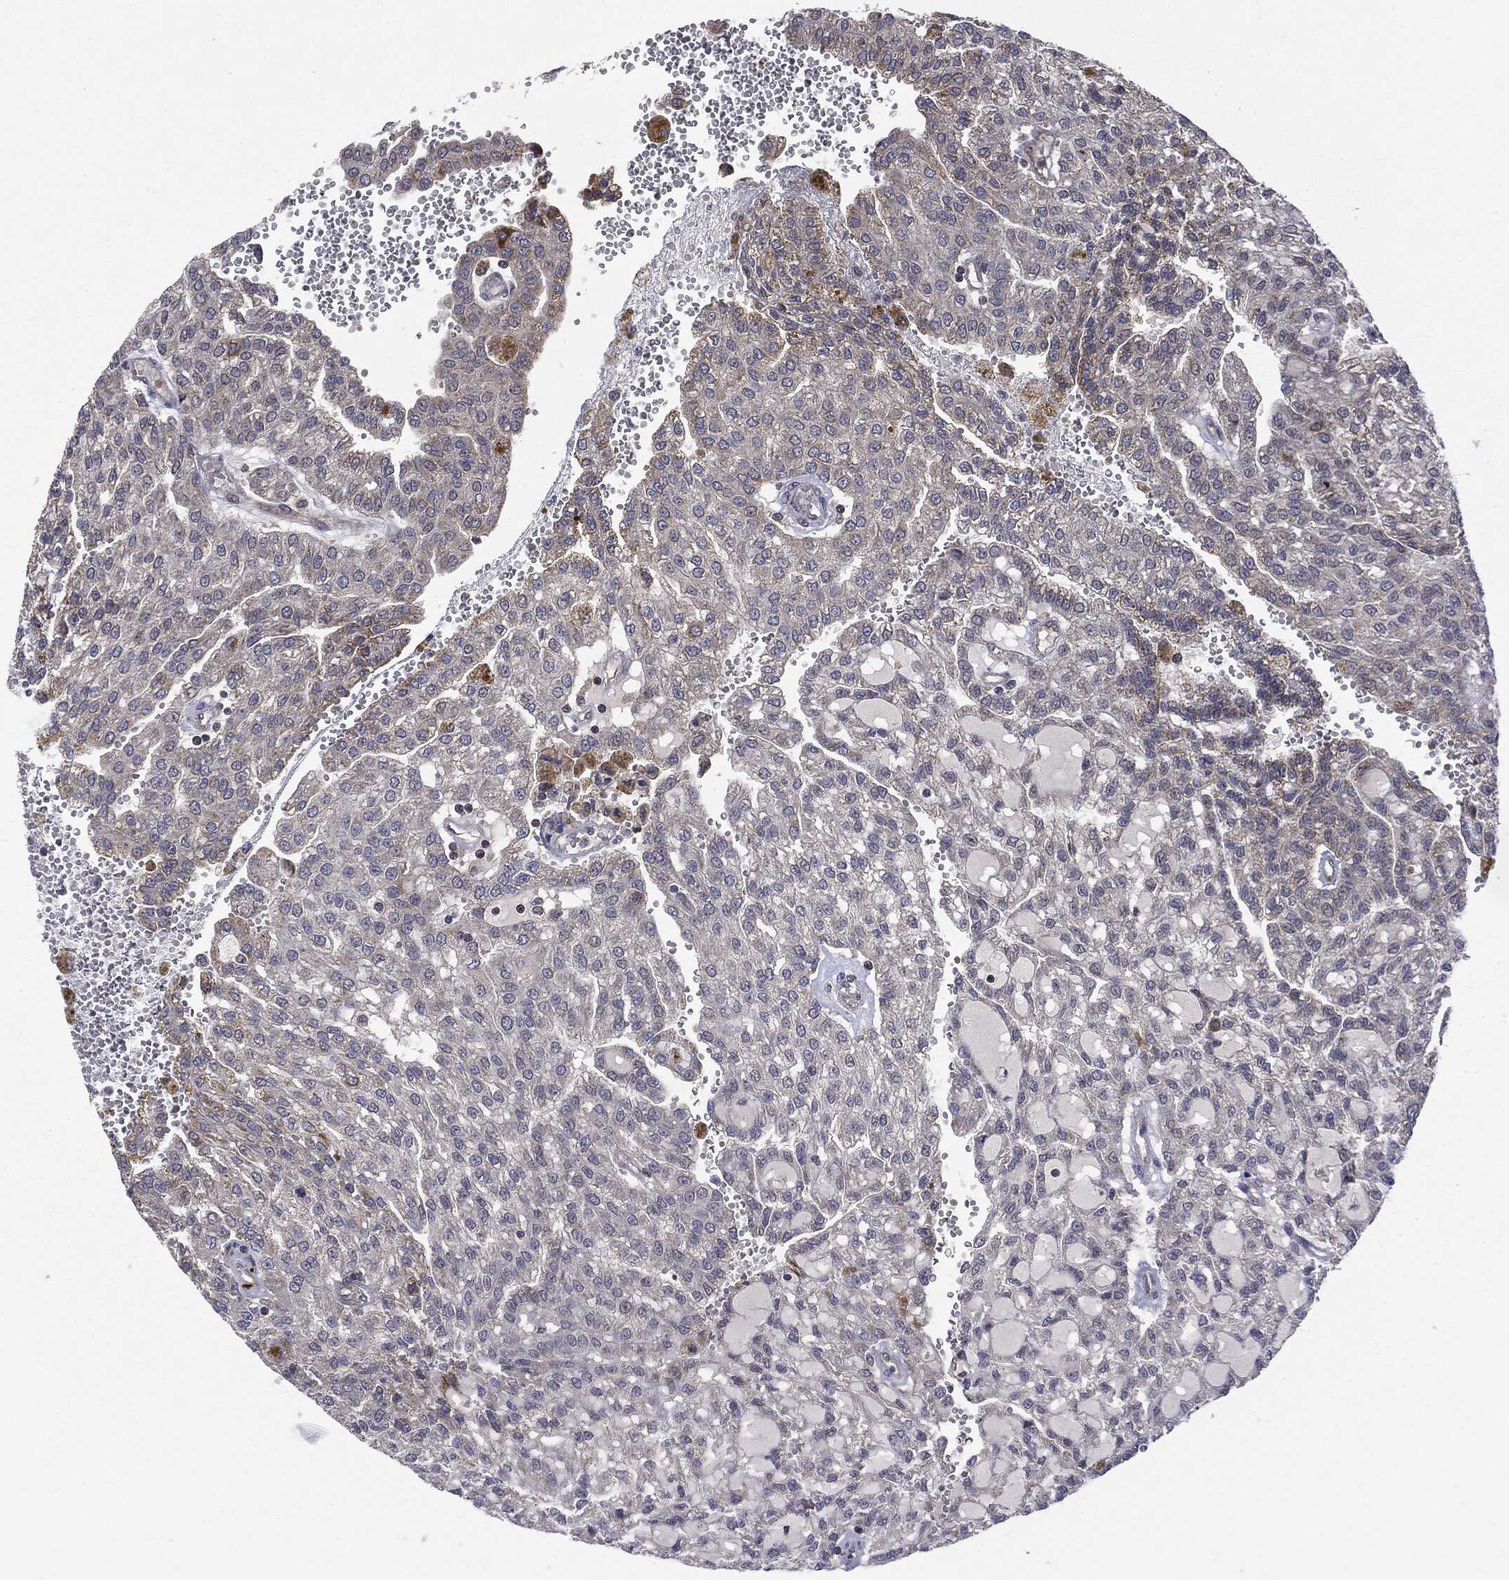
{"staining": {"intensity": "moderate", "quantity": "<25%", "location": "cytoplasmic/membranous"}, "tissue": "renal cancer", "cell_type": "Tumor cells", "image_type": "cancer", "snomed": [{"axis": "morphology", "description": "Adenocarcinoma, NOS"}, {"axis": "topography", "description": "Kidney"}], "caption": "The histopathology image reveals a brown stain indicating the presence of a protein in the cytoplasmic/membranous of tumor cells in renal cancer (adenocarcinoma). (DAB (3,3'-diaminobenzidine) IHC, brown staining for protein, blue staining for nuclei).", "gene": "PTPA", "patient": {"sex": "male", "age": 63}}